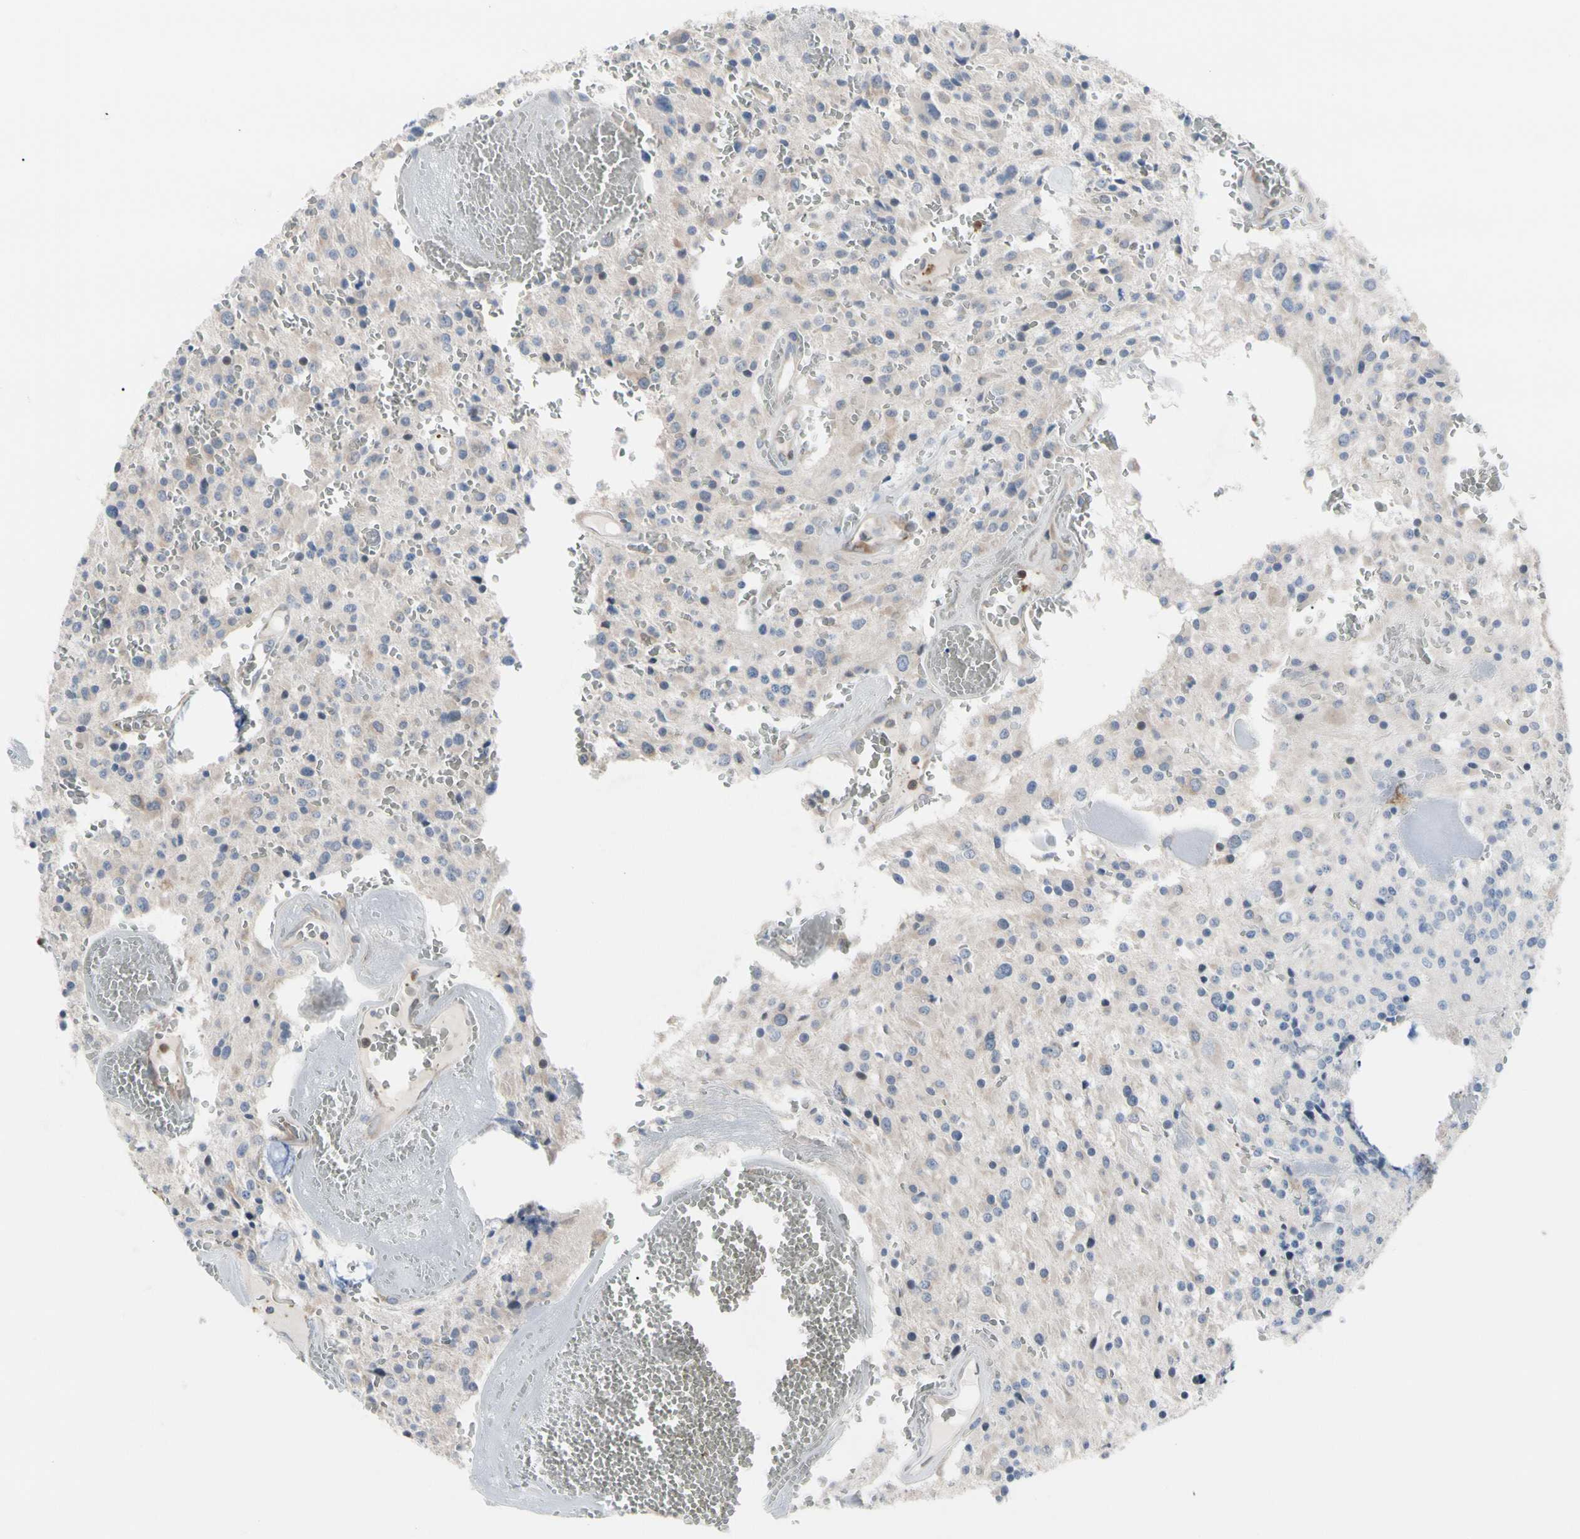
{"staining": {"intensity": "weak", "quantity": "<25%", "location": "cytoplasmic/membranous"}, "tissue": "glioma", "cell_type": "Tumor cells", "image_type": "cancer", "snomed": [{"axis": "morphology", "description": "Glioma, malignant, Low grade"}, {"axis": "topography", "description": "Brain"}], "caption": "Protein analysis of low-grade glioma (malignant) shows no significant positivity in tumor cells. (DAB IHC, high magnification).", "gene": "MCL1", "patient": {"sex": "male", "age": 58}}